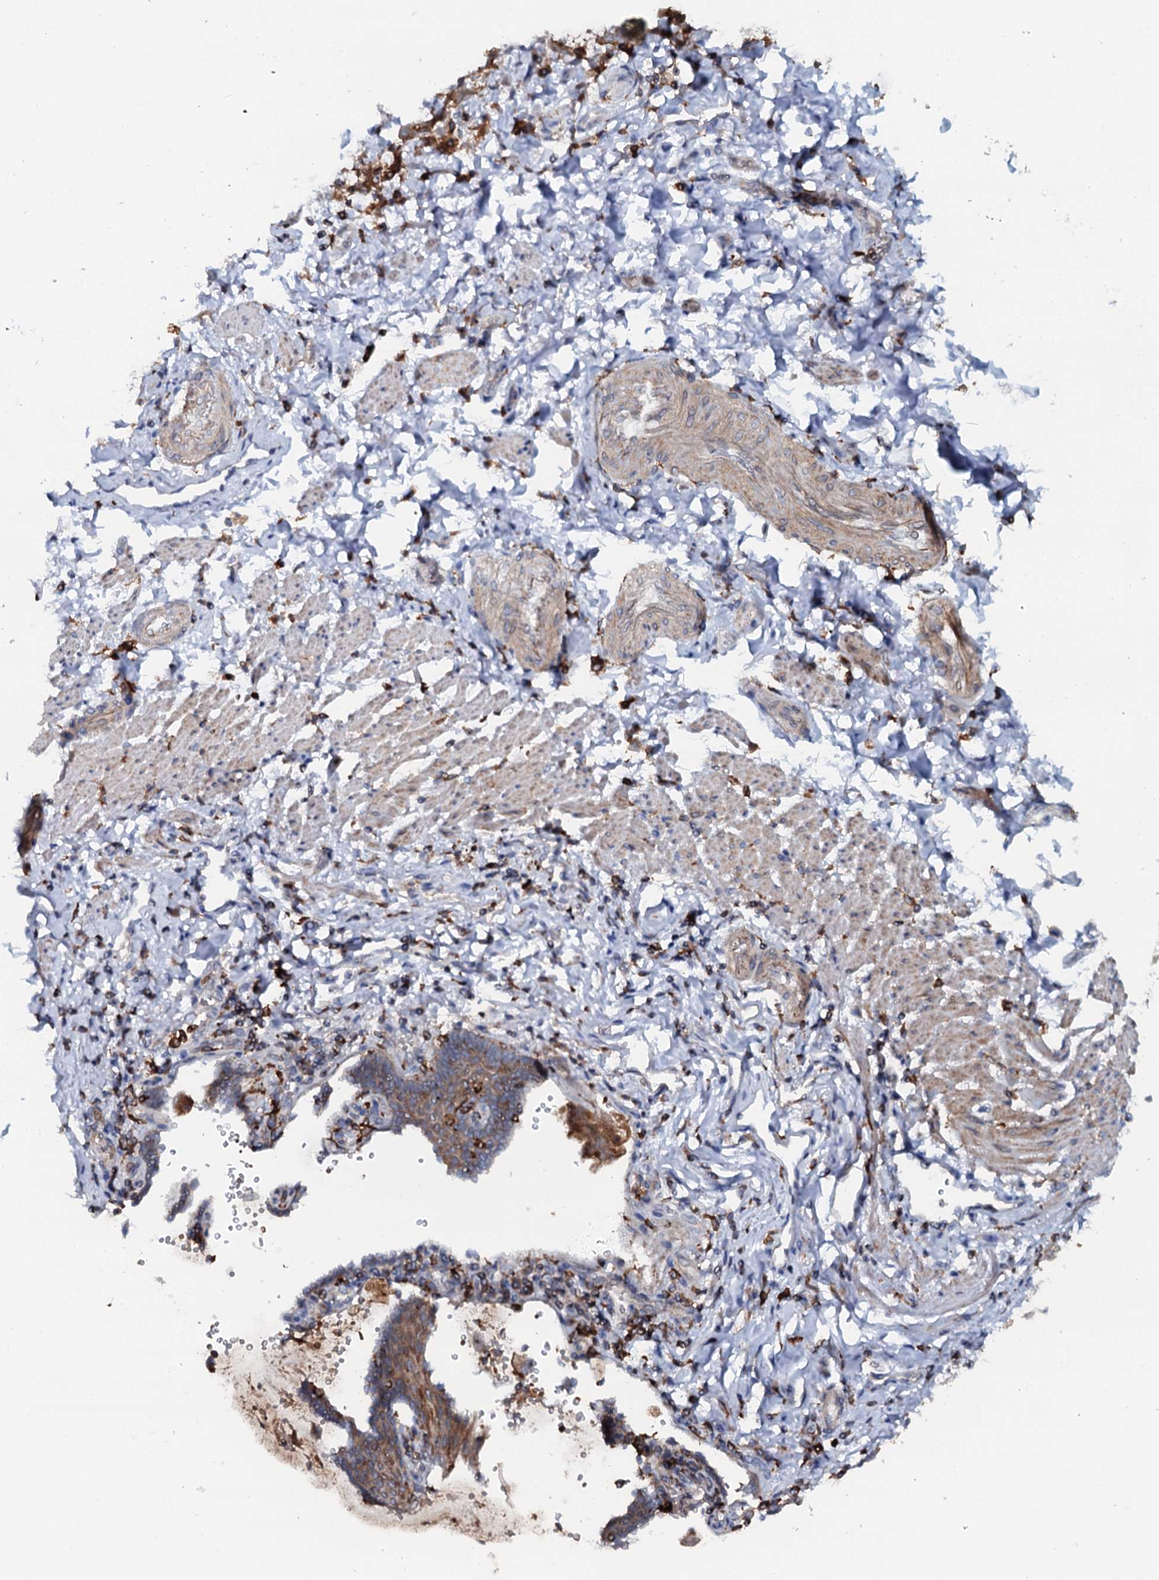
{"staining": {"intensity": "moderate", "quantity": "25%-75%", "location": "cytoplasmic/membranous"}, "tissue": "stomach cancer", "cell_type": "Tumor cells", "image_type": "cancer", "snomed": [{"axis": "morphology", "description": "Adenocarcinoma, NOS"}, {"axis": "topography", "description": "Stomach"}], "caption": "Human stomach cancer stained with a brown dye demonstrates moderate cytoplasmic/membranous positive expression in about 25%-75% of tumor cells.", "gene": "VAMP8", "patient": {"sex": "male", "age": 62}}